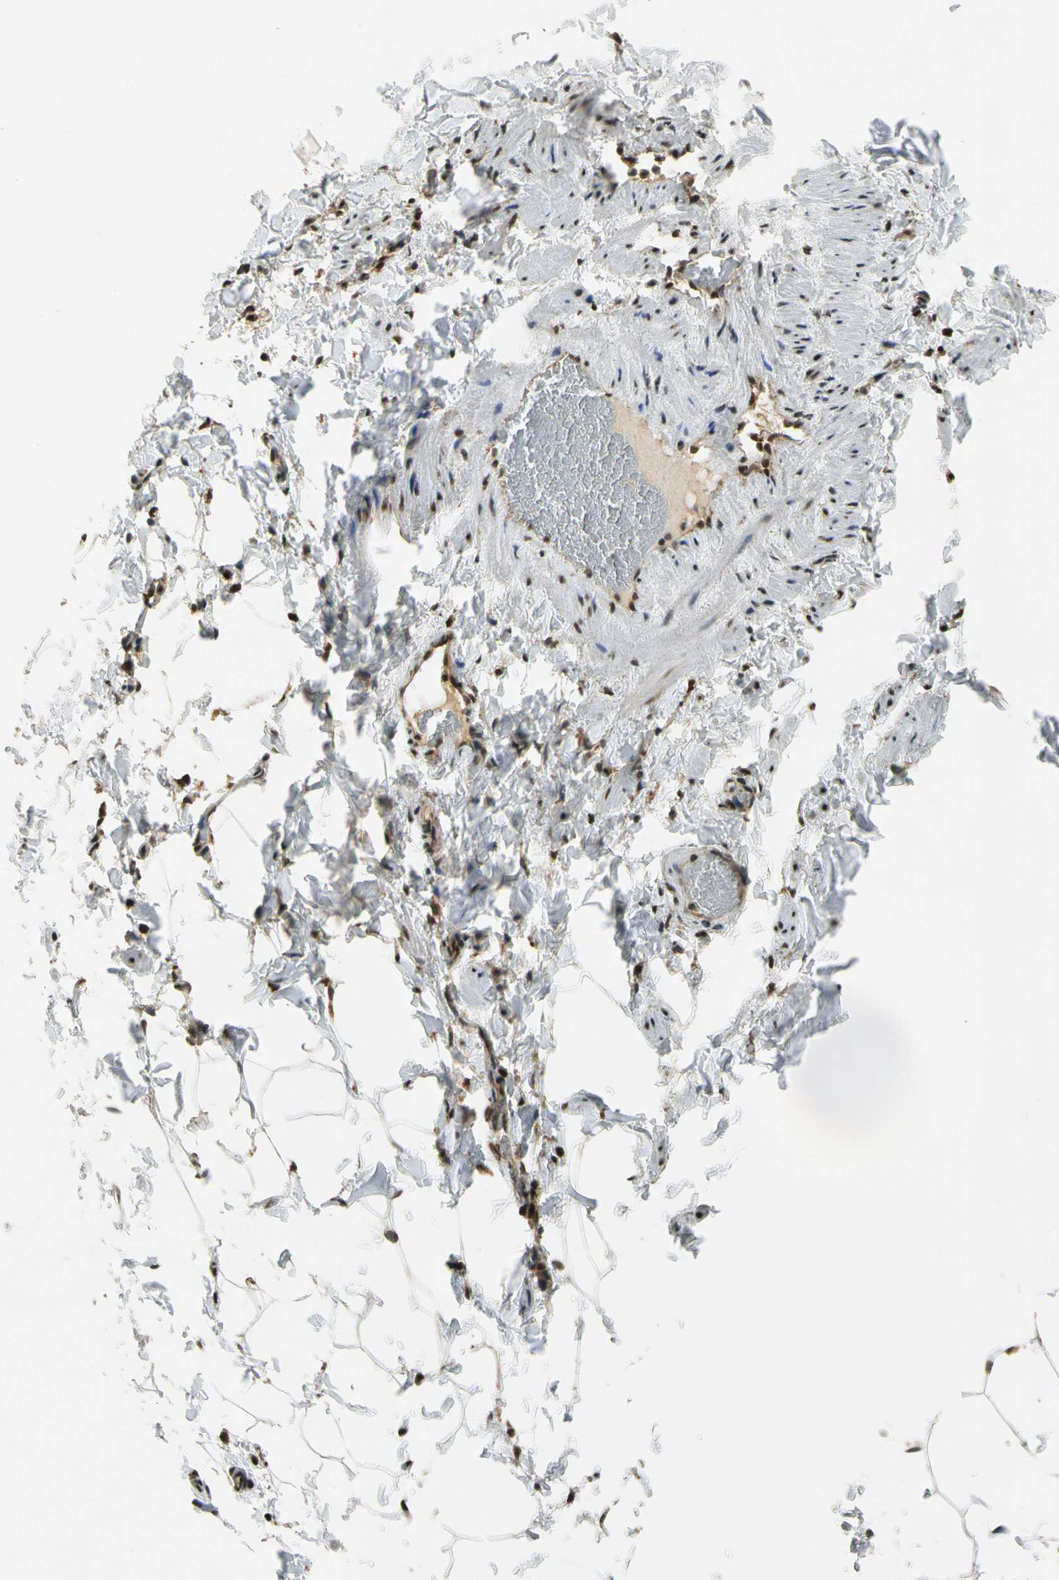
{"staining": {"intensity": "negative", "quantity": "none", "location": "none"}, "tissue": "adipose tissue", "cell_type": "Adipocytes", "image_type": "normal", "snomed": [{"axis": "morphology", "description": "Normal tissue, NOS"}, {"axis": "topography", "description": "Vascular tissue"}], "caption": "Adipocytes show no significant expression in unremarkable adipose tissue. (Brightfield microscopy of DAB IHC at high magnification).", "gene": "LAMTOR1", "patient": {"sex": "male", "age": 41}}